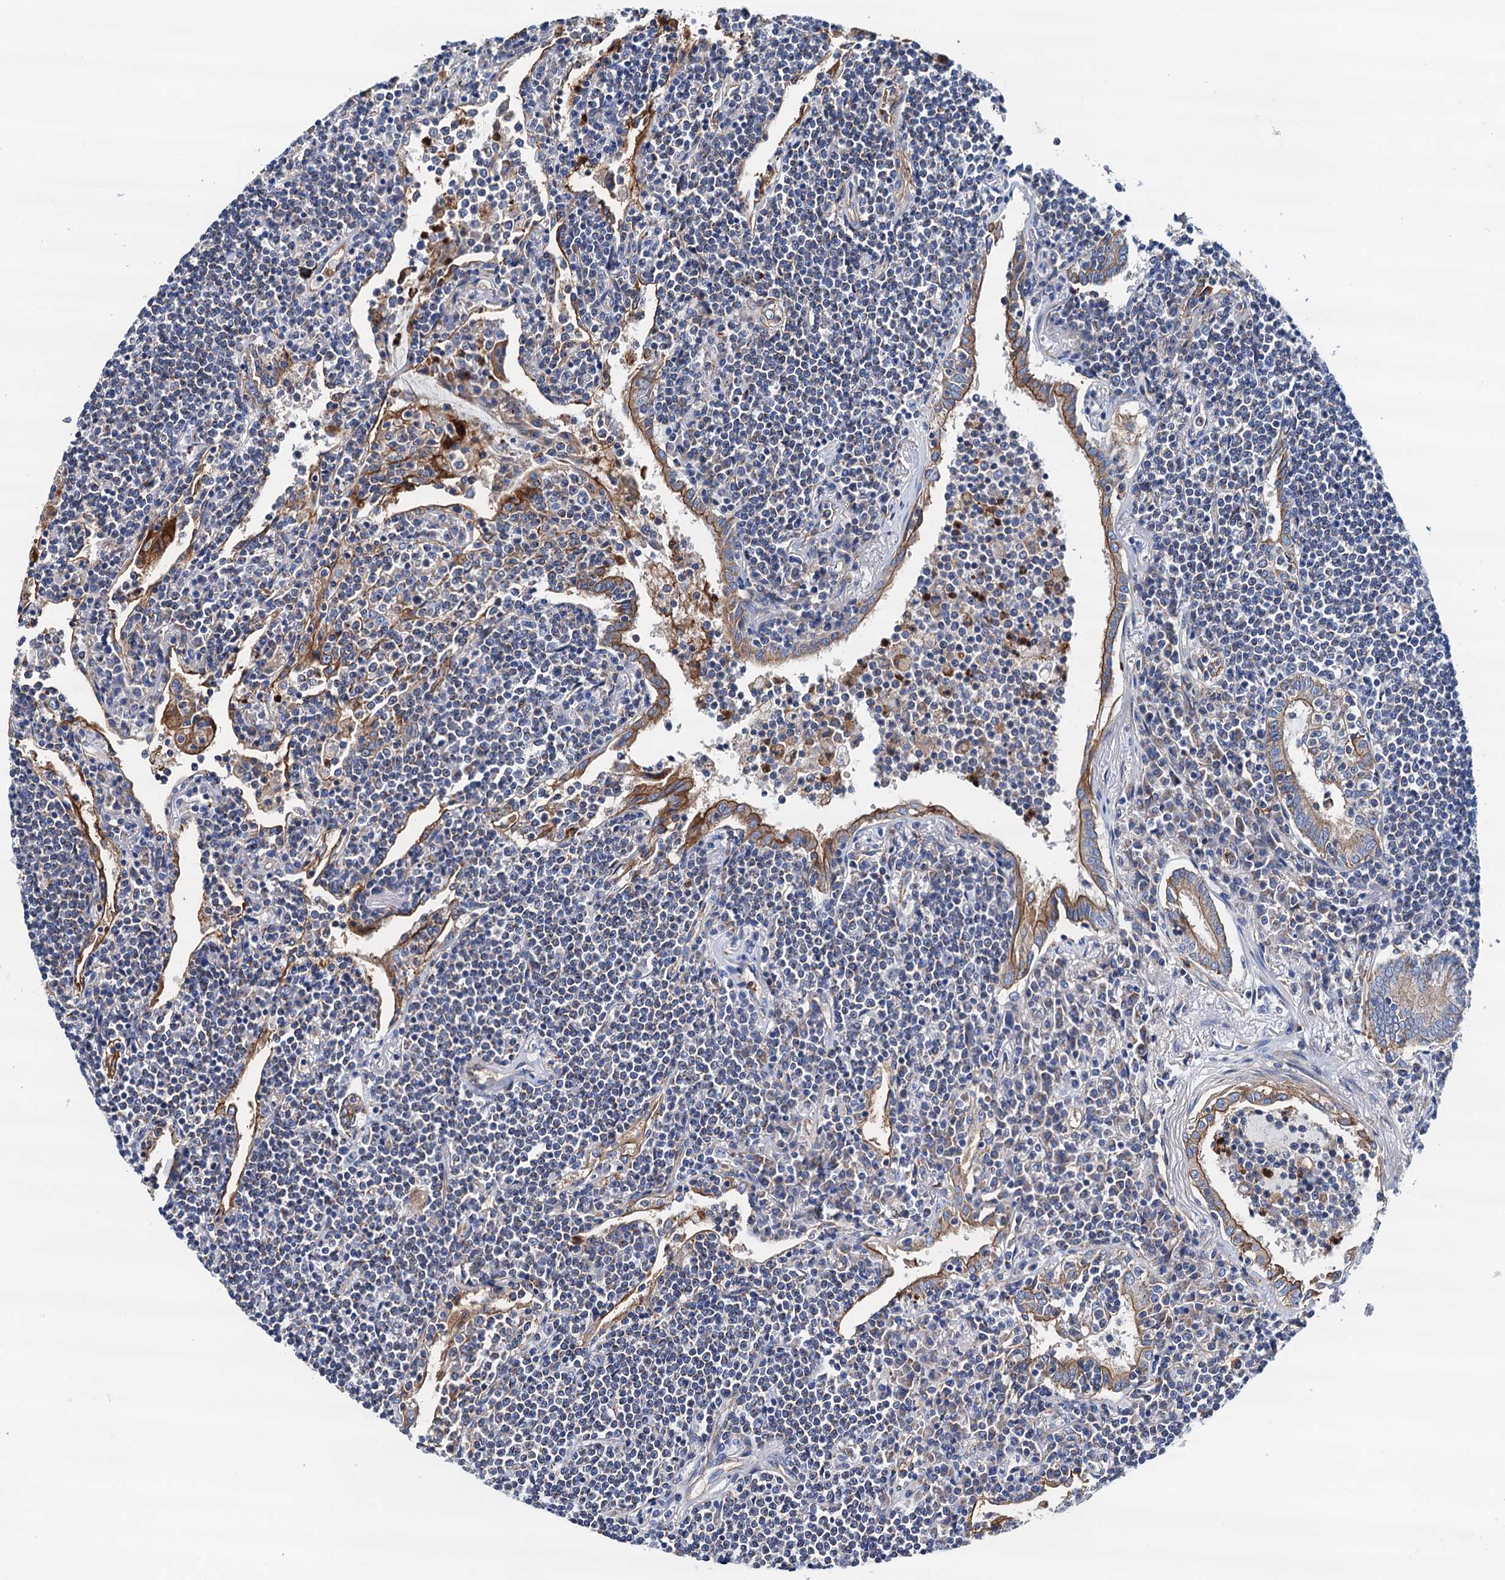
{"staining": {"intensity": "negative", "quantity": "none", "location": "none"}, "tissue": "lymphoma", "cell_type": "Tumor cells", "image_type": "cancer", "snomed": [{"axis": "morphology", "description": "Malignant lymphoma, non-Hodgkin's type, Low grade"}, {"axis": "topography", "description": "Lung"}], "caption": "An immunohistochemistry (IHC) photomicrograph of lymphoma is shown. There is no staining in tumor cells of lymphoma. (DAB IHC visualized using brightfield microscopy, high magnification).", "gene": "RASSF9", "patient": {"sex": "female", "age": 71}}